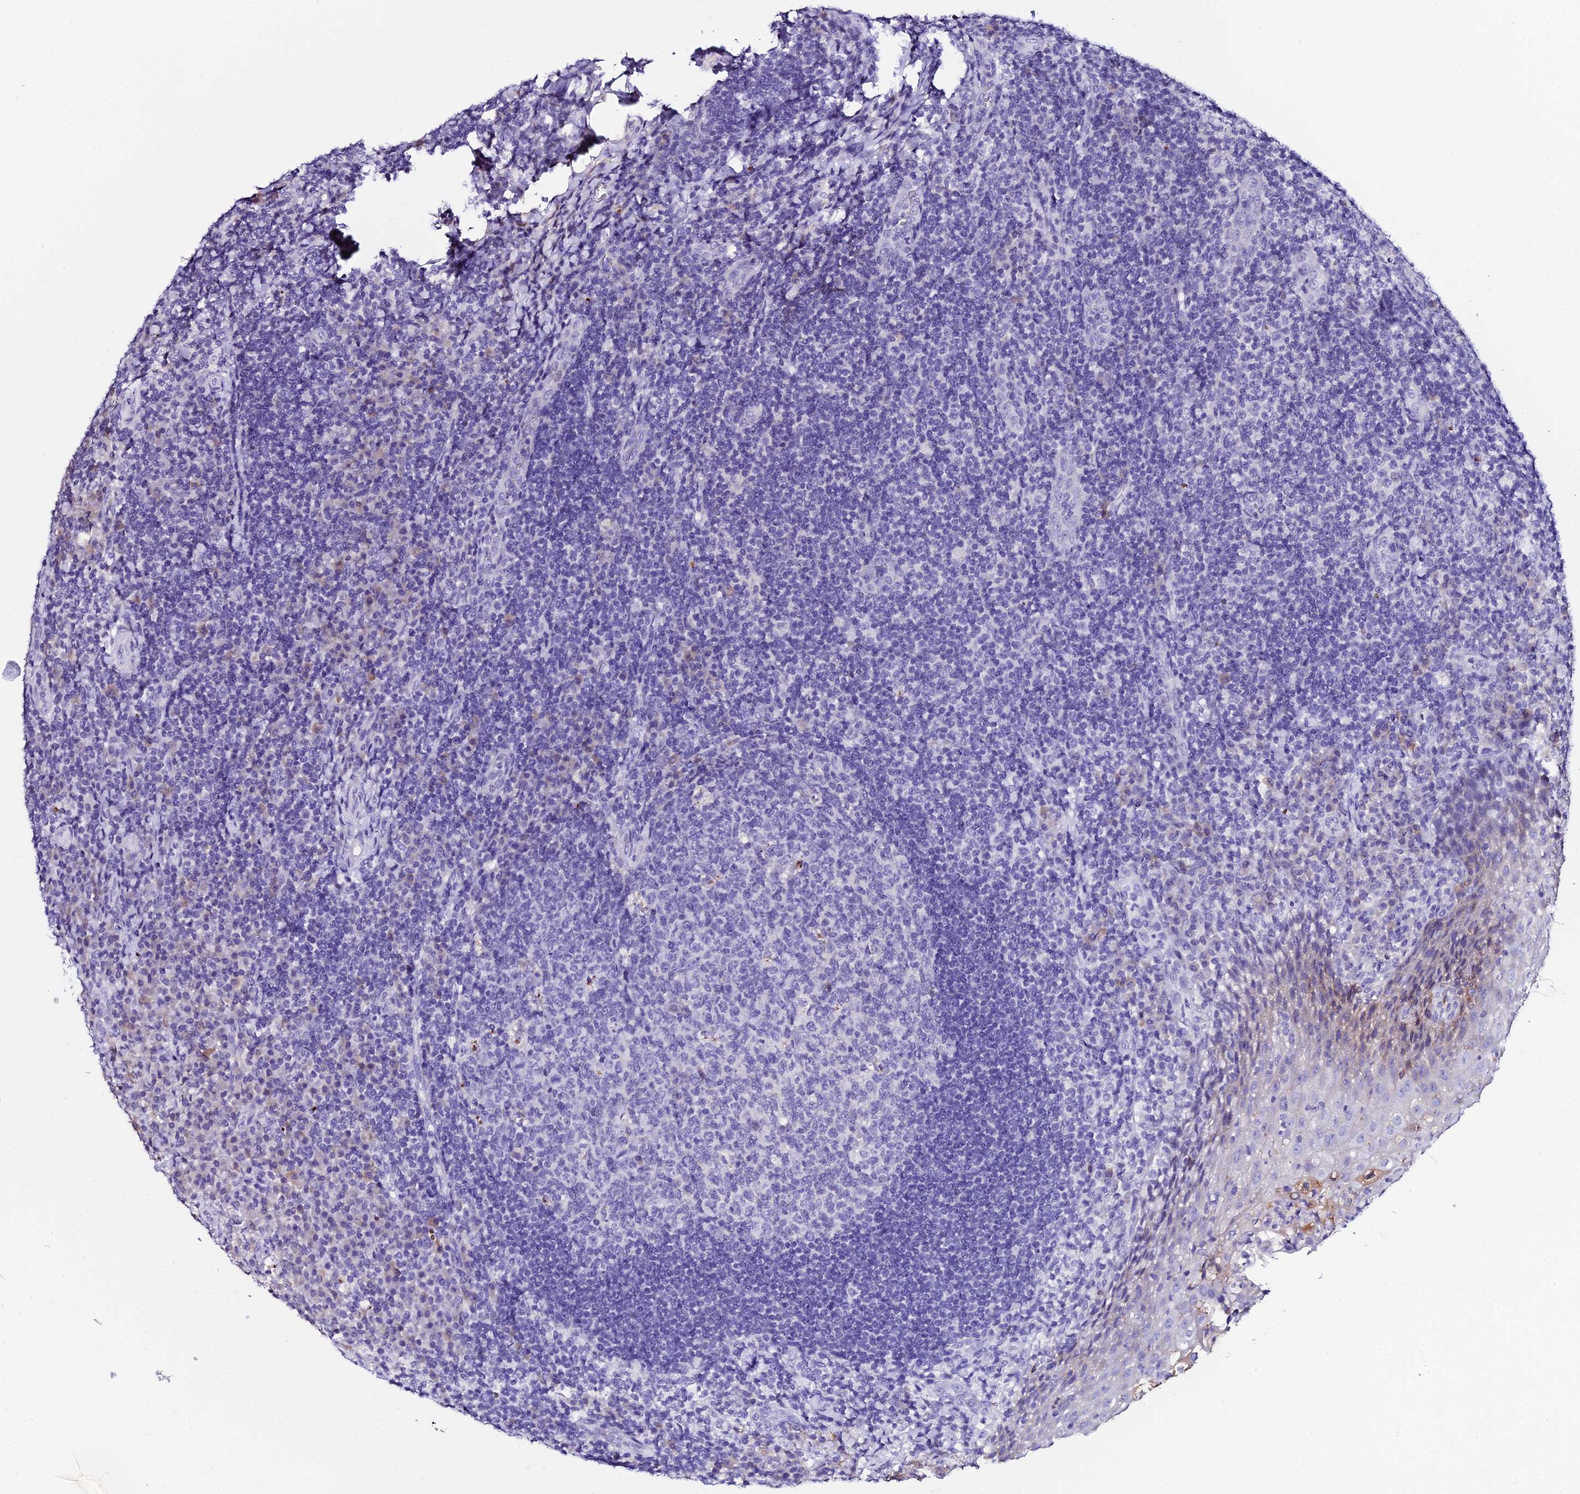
{"staining": {"intensity": "negative", "quantity": "none", "location": "none"}, "tissue": "tonsil", "cell_type": "Germinal center cells", "image_type": "normal", "snomed": [{"axis": "morphology", "description": "Normal tissue, NOS"}, {"axis": "topography", "description": "Tonsil"}], "caption": "Germinal center cells are negative for brown protein staining in unremarkable tonsil. (DAB immunohistochemistry (IHC) with hematoxylin counter stain).", "gene": "DEFB132", "patient": {"sex": "male", "age": 17}}